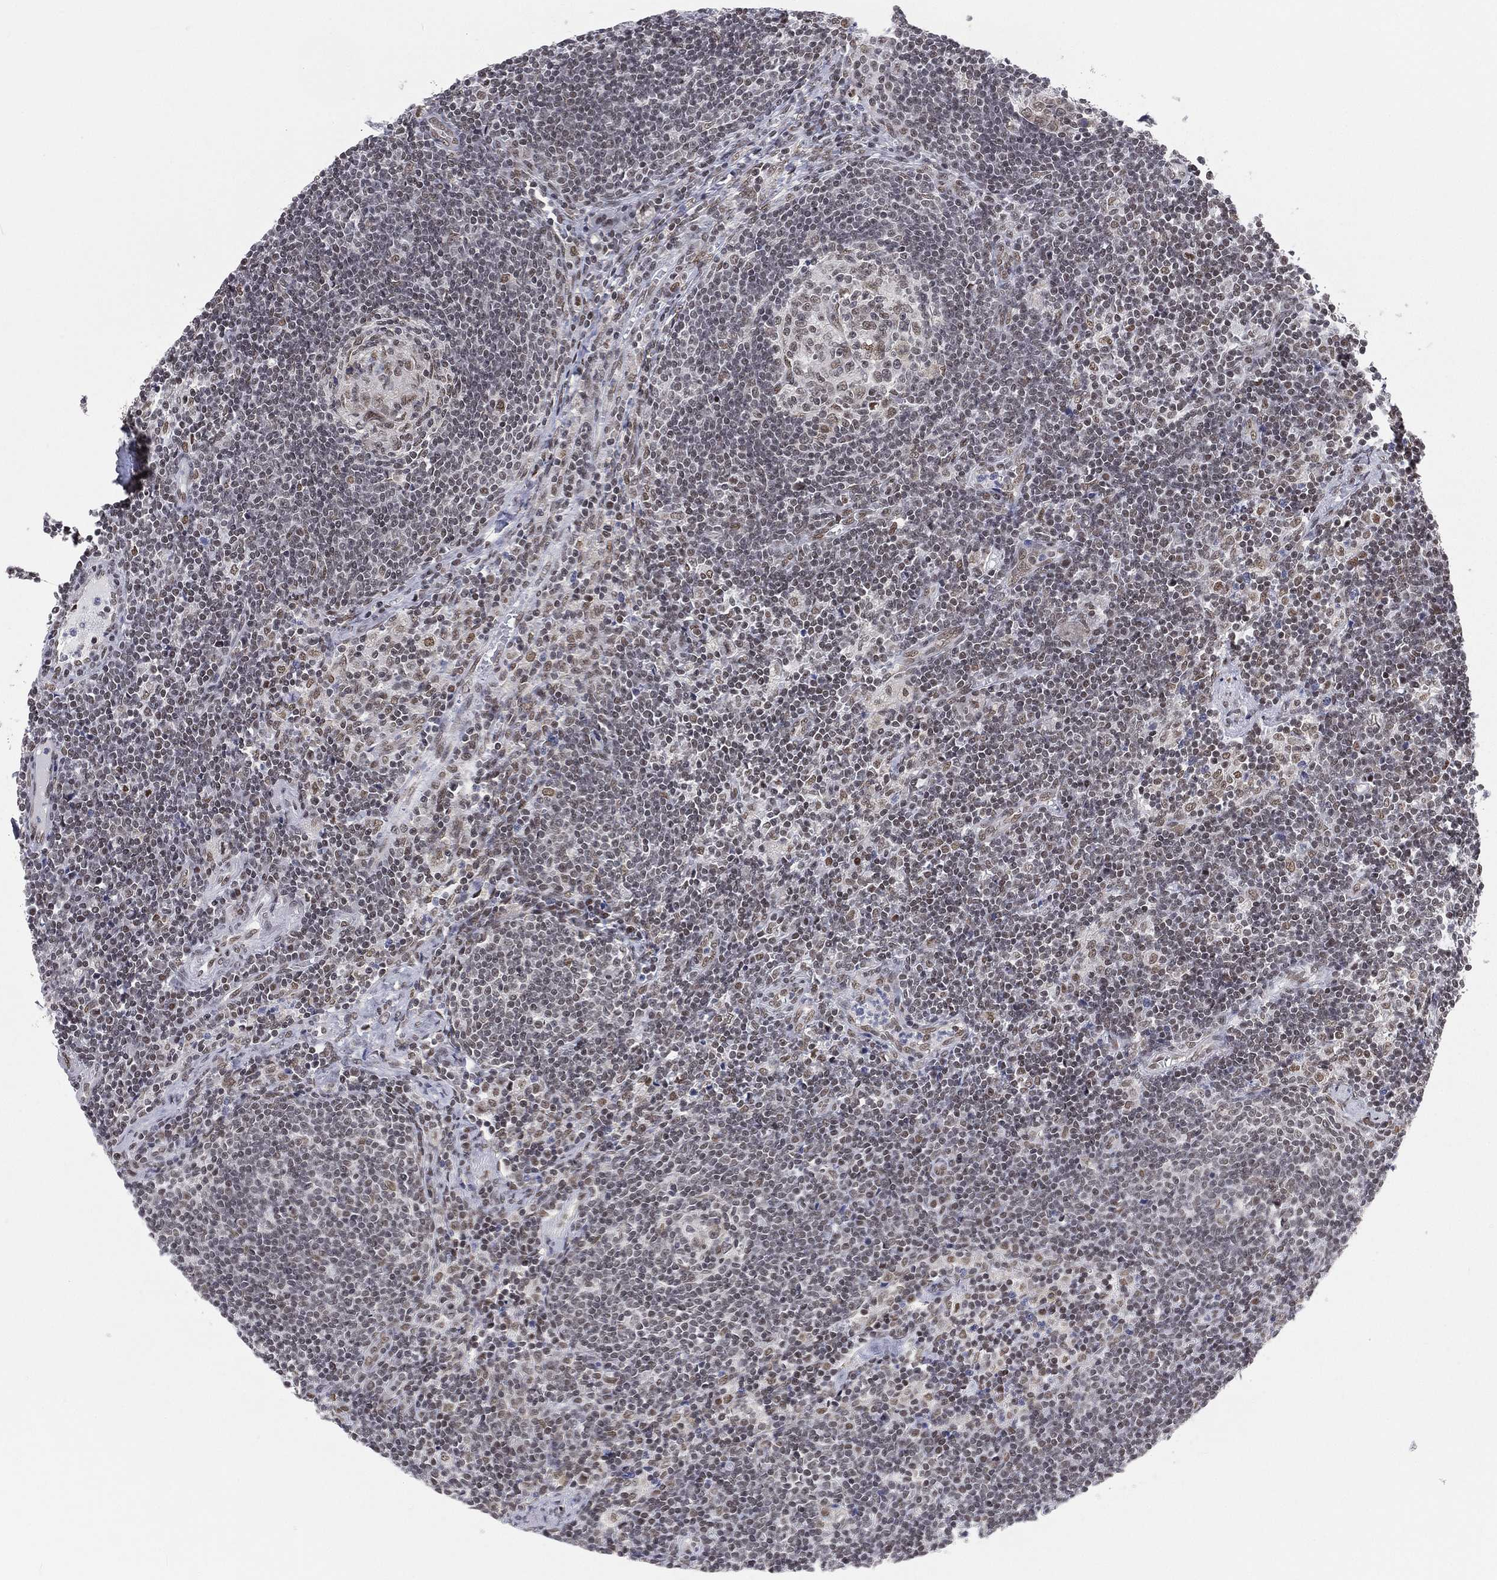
{"staining": {"intensity": "weak", "quantity": "<25%", "location": "nuclear"}, "tissue": "lymph node", "cell_type": "Germinal center cells", "image_type": "normal", "snomed": [{"axis": "morphology", "description": "Normal tissue, NOS"}, {"axis": "morphology", "description": "Adenocarcinoma, NOS"}, {"axis": "topography", "description": "Lymph node"}, {"axis": "topography", "description": "Pancreas"}], "caption": "Immunohistochemistry (IHC) of normal lymph node demonstrates no staining in germinal center cells.", "gene": "FUBP3", "patient": {"sex": "female", "age": 58}}